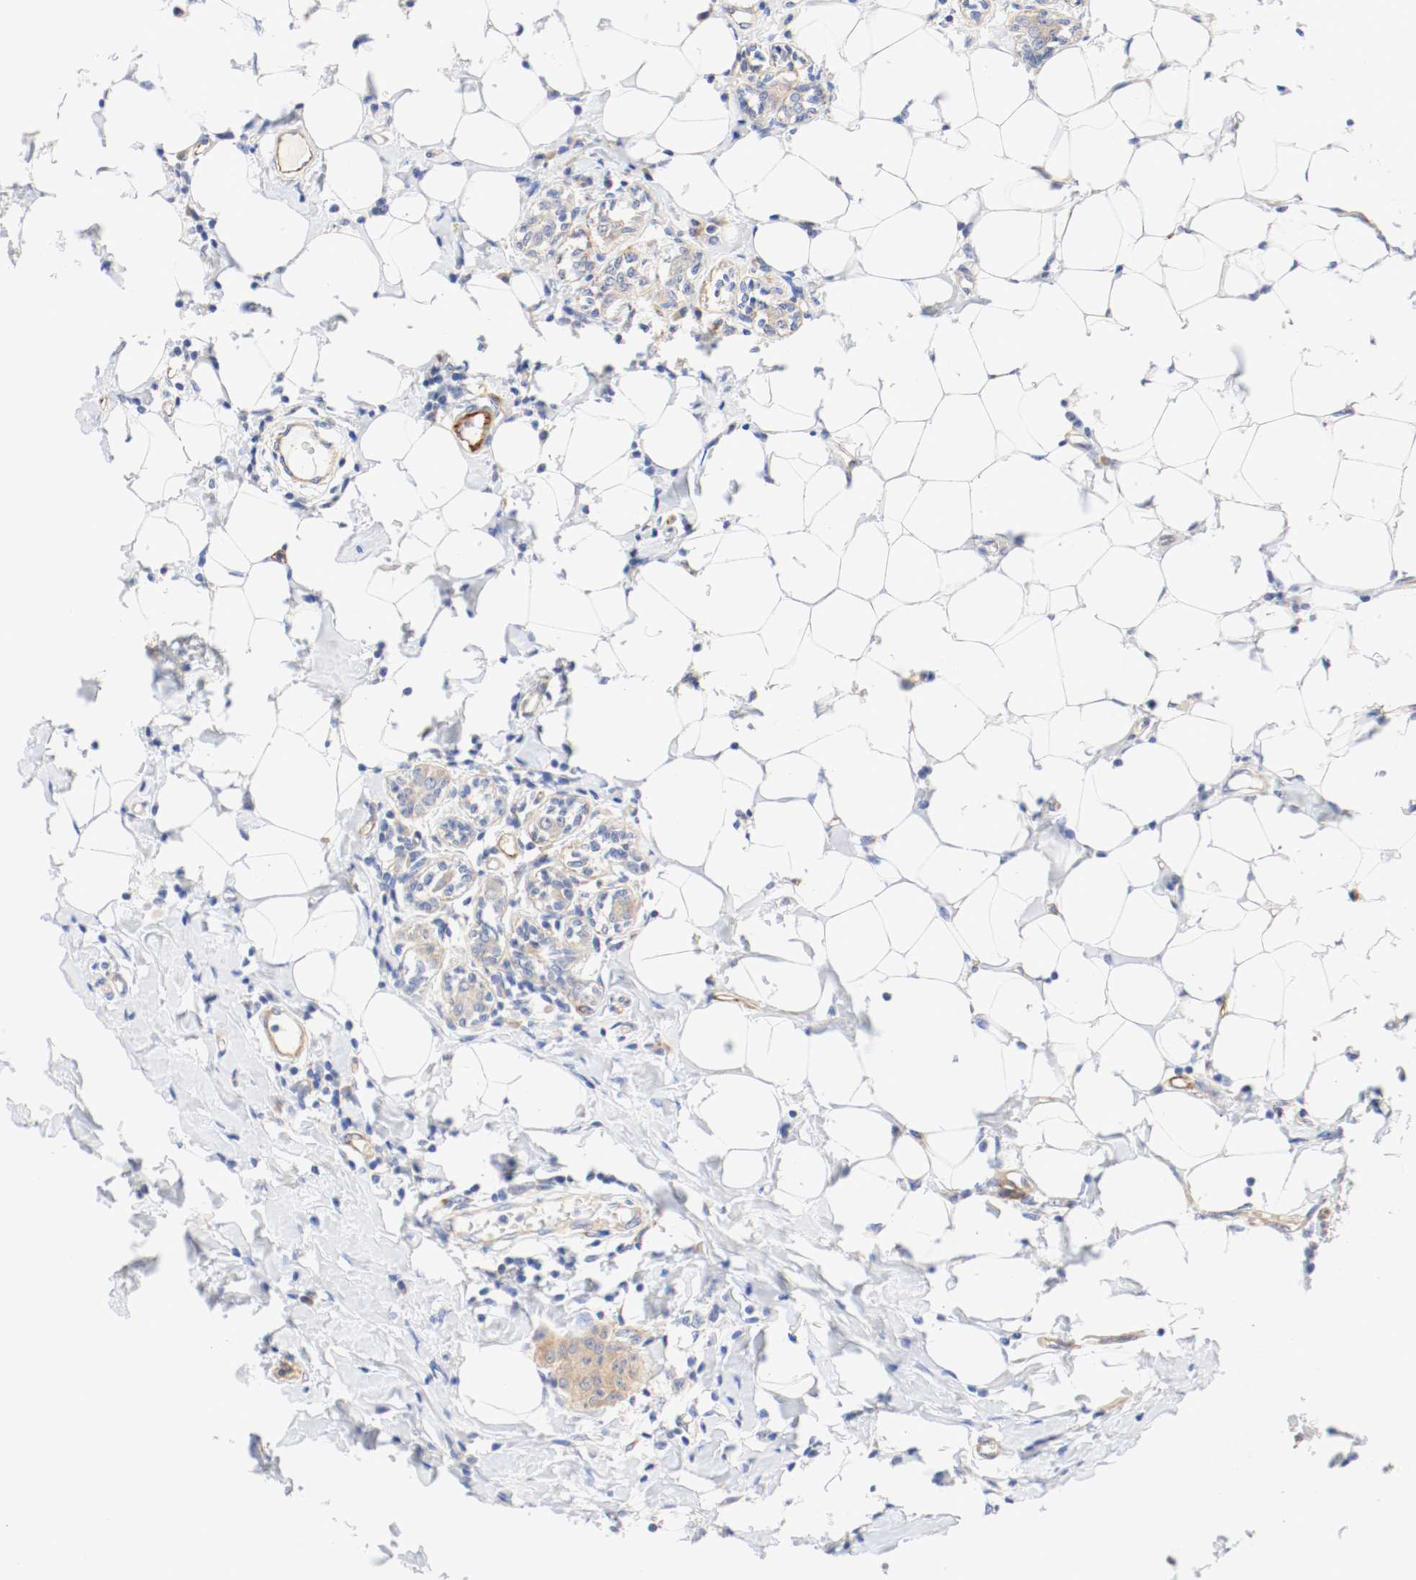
{"staining": {"intensity": "moderate", "quantity": ">75%", "location": "cytoplasmic/membranous"}, "tissue": "breast cancer", "cell_type": "Tumor cells", "image_type": "cancer", "snomed": [{"axis": "morphology", "description": "Duct carcinoma"}, {"axis": "topography", "description": "Breast"}], "caption": "High-magnification brightfield microscopy of breast invasive ductal carcinoma stained with DAB (3,3'-diaminobenzidine) (brown) and counterstained with hematoxylin (blue). tumor cells exhibit moderate cytoplasmic/membranous staining is present in about>75% of cells.", "gene": "GIT1", "patient": {"sex": "female", "age": 40}}